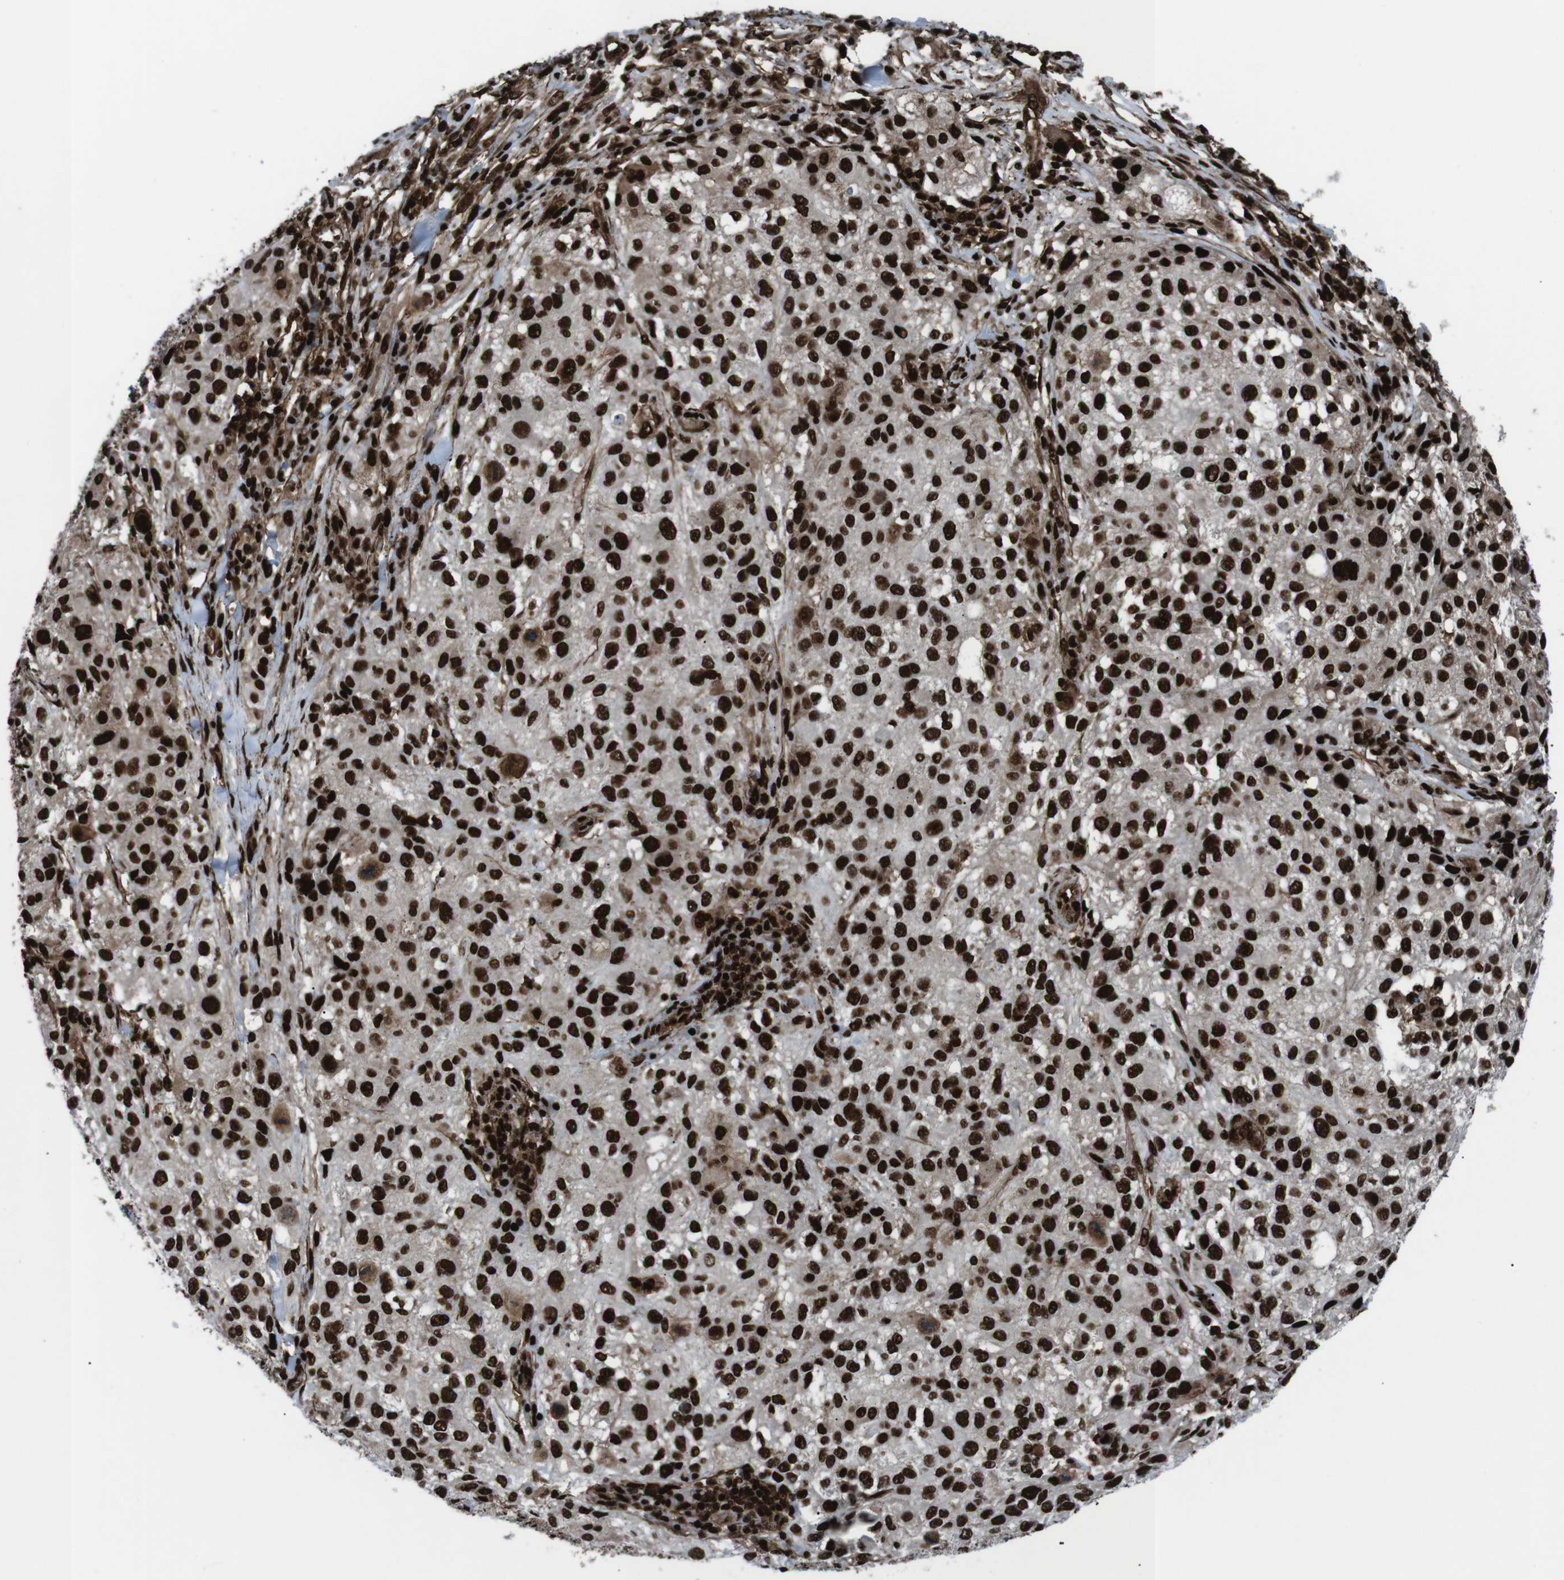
{"staining": {"intensity": "strong", "quantity": ">75%", "location": "nuclear"}, "tissue": "melanoma", "cell_type": "Tumor cells", "image_type": "cancer", "snomed": [{"axis": "morphology", "description": "Necrosis, NOS"}, {"axis": "morphology", "description": "Malignant melanoma, NOS"}, {"axis": "topography", "description": "Skin"}], "caption": "This histopathology image shows immunohistochemistry (IHC) staining of malignant melanoma, with high strong nuclear positivity in approximately >75% of tumor cells.", "gene": "HNRNPU", "patient": {"sex": "female", "age": 87}}